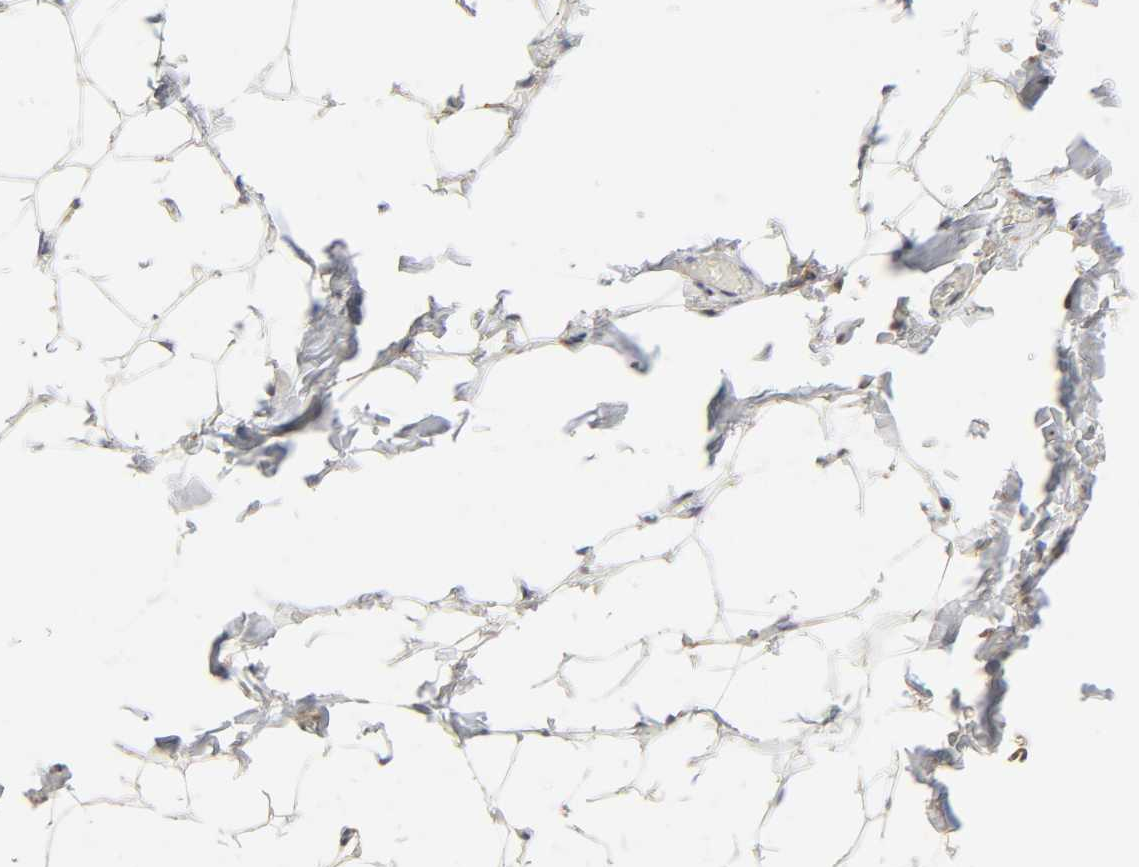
{"staining": {"intensity": "negative", "quantity": "none", "location": "none"}, "tissue": "adipose tissue", "cell_type": "Adipocytes", "image_type": "normal", "snomed": [{"axis": "morphology", "description": "Normal tissue, NOS"}, {"axis": "morphology", "description": "Cholangiocarcinoma"}, {"axis": "topography", "description": "Liver"}, {"axis": "topography", "description": "Peripheral nerve tissue"}], "caption": "The immunohistochemistry (IHC) histopathology image has no significant positivity in adipocytes of adipose tissue.", "gene": "LRP1", "patient": {"sex": "male", "age": 50}}